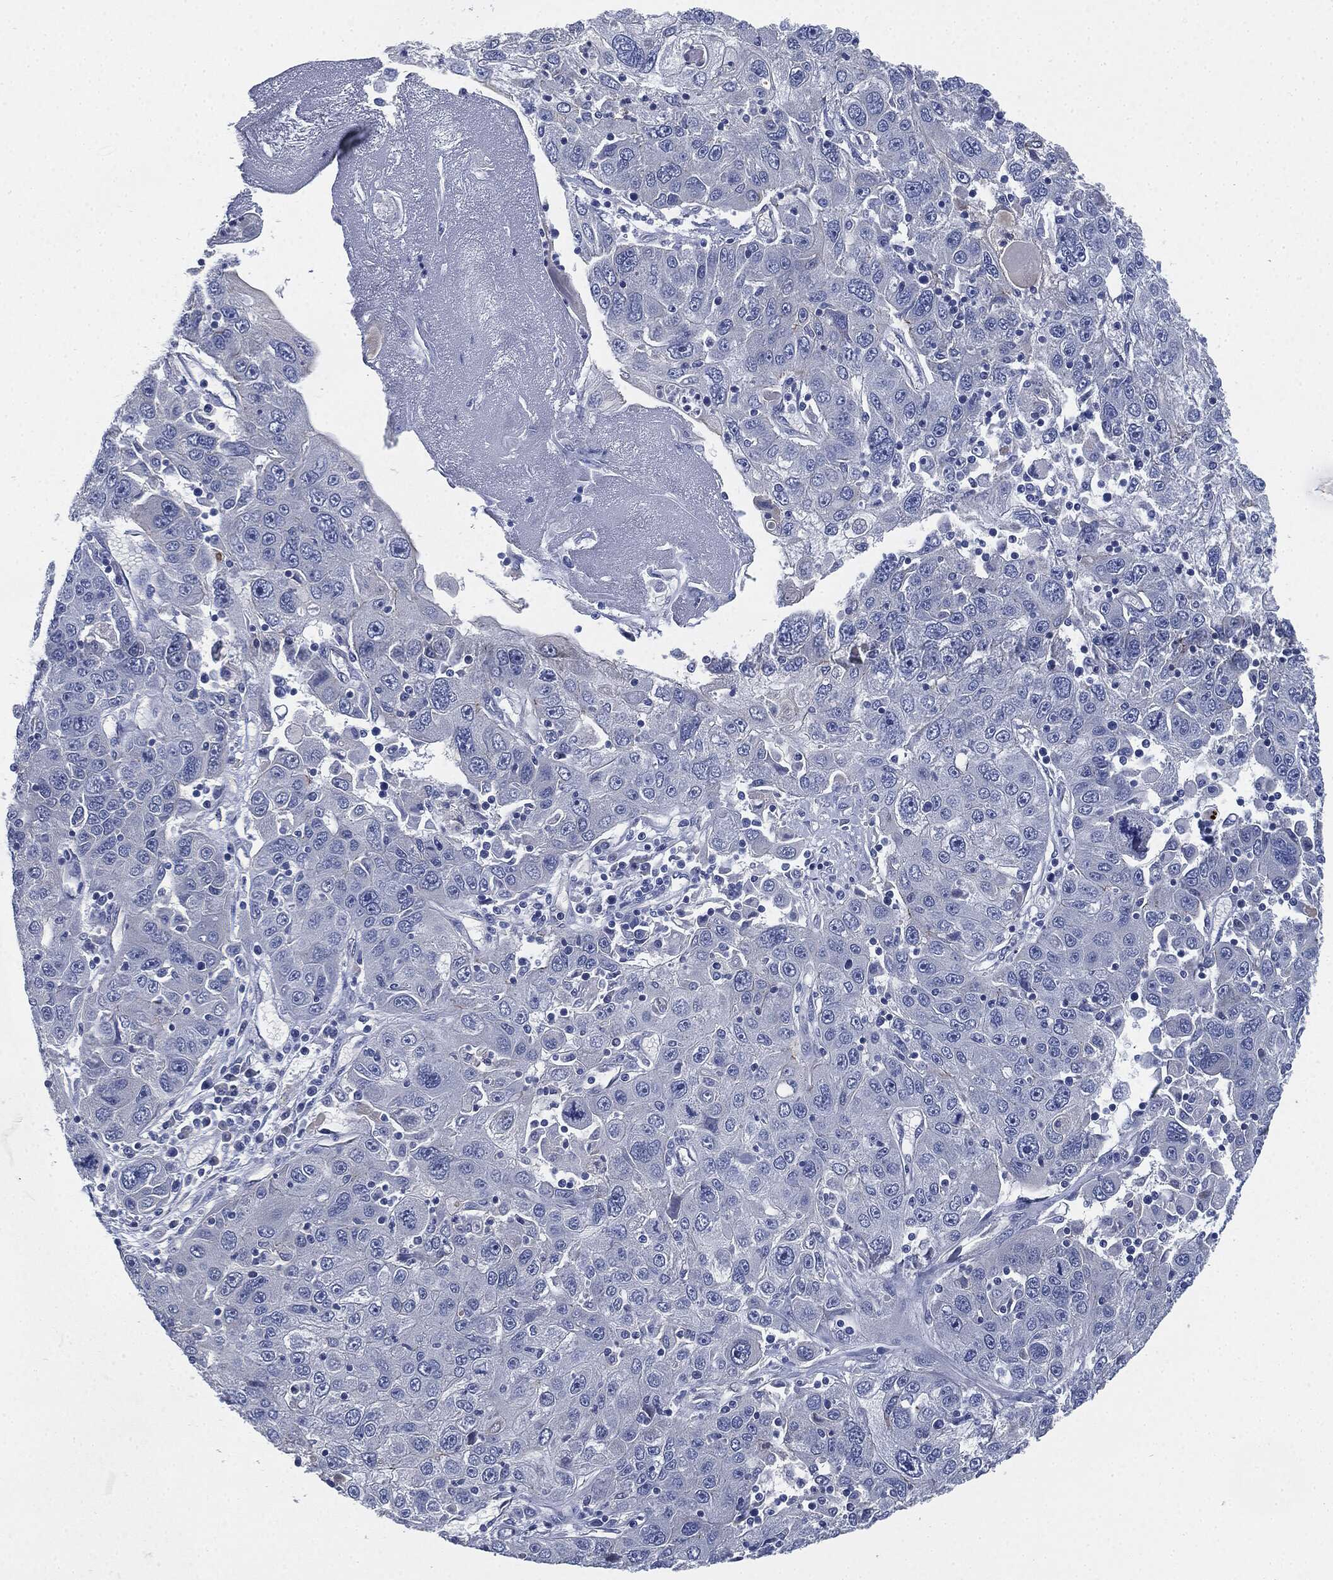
{"staining": {"intensity": "negative", "quantity": "none", "location": "none"}, "tissue": "stomach cancer", "cell_type": "Tumor cells", "image_type": "cancer", "snomed": [{"axis": "morphology", "description": "Adenocarcinoma, NOS"}, {"axis": "topography", "description": "Stomach"}], "caption": "Immunohistochemistry (IHC) of stomach cancer reveals no staining in tumor cells. (Brightfield microscopy of DAB IHC at high magnification).", "gene": "SHROOM2", "patient": {"sex": "male", "age": 56}}